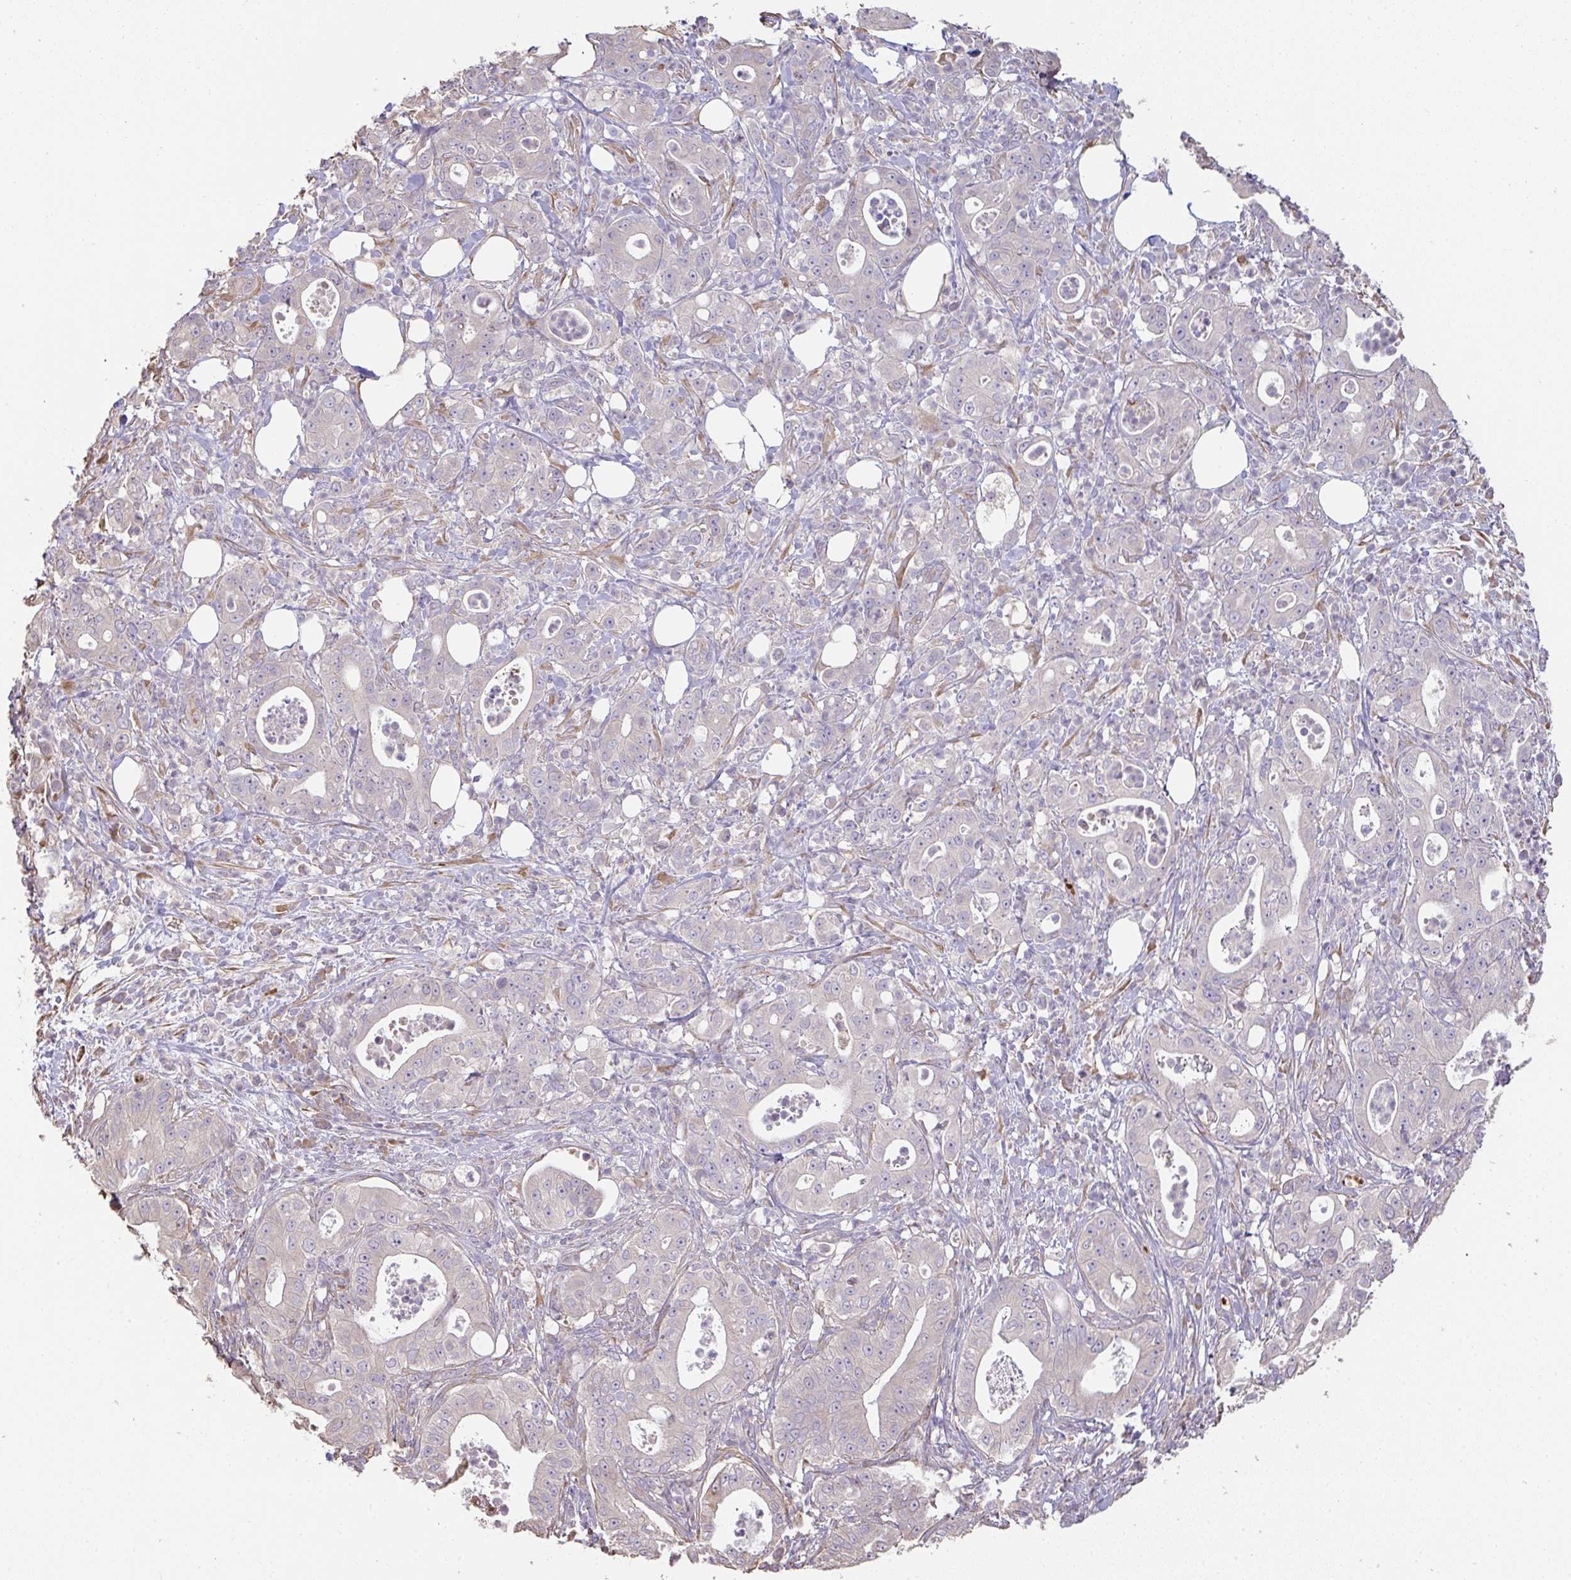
{"staining": {"intensity": "negative", "quantity": "none", "location": "none"}, "tissue": "pancreatic cancer", "cell_type": "Tumor cells", "image_type": "cancer", "snomed": [{"axis": "morphology", "description": "Adenocarcinoma, NOS"}, {"axis": "topography", "description": "Pancreas"}], "caption": "This is an immunohistochemistry micrograph of pancreatic cancer (adenocarcinoma). There is no expression in tumor cells.", "gene": "BRINP3", "patient": {"sex": "male", "age": 71}}